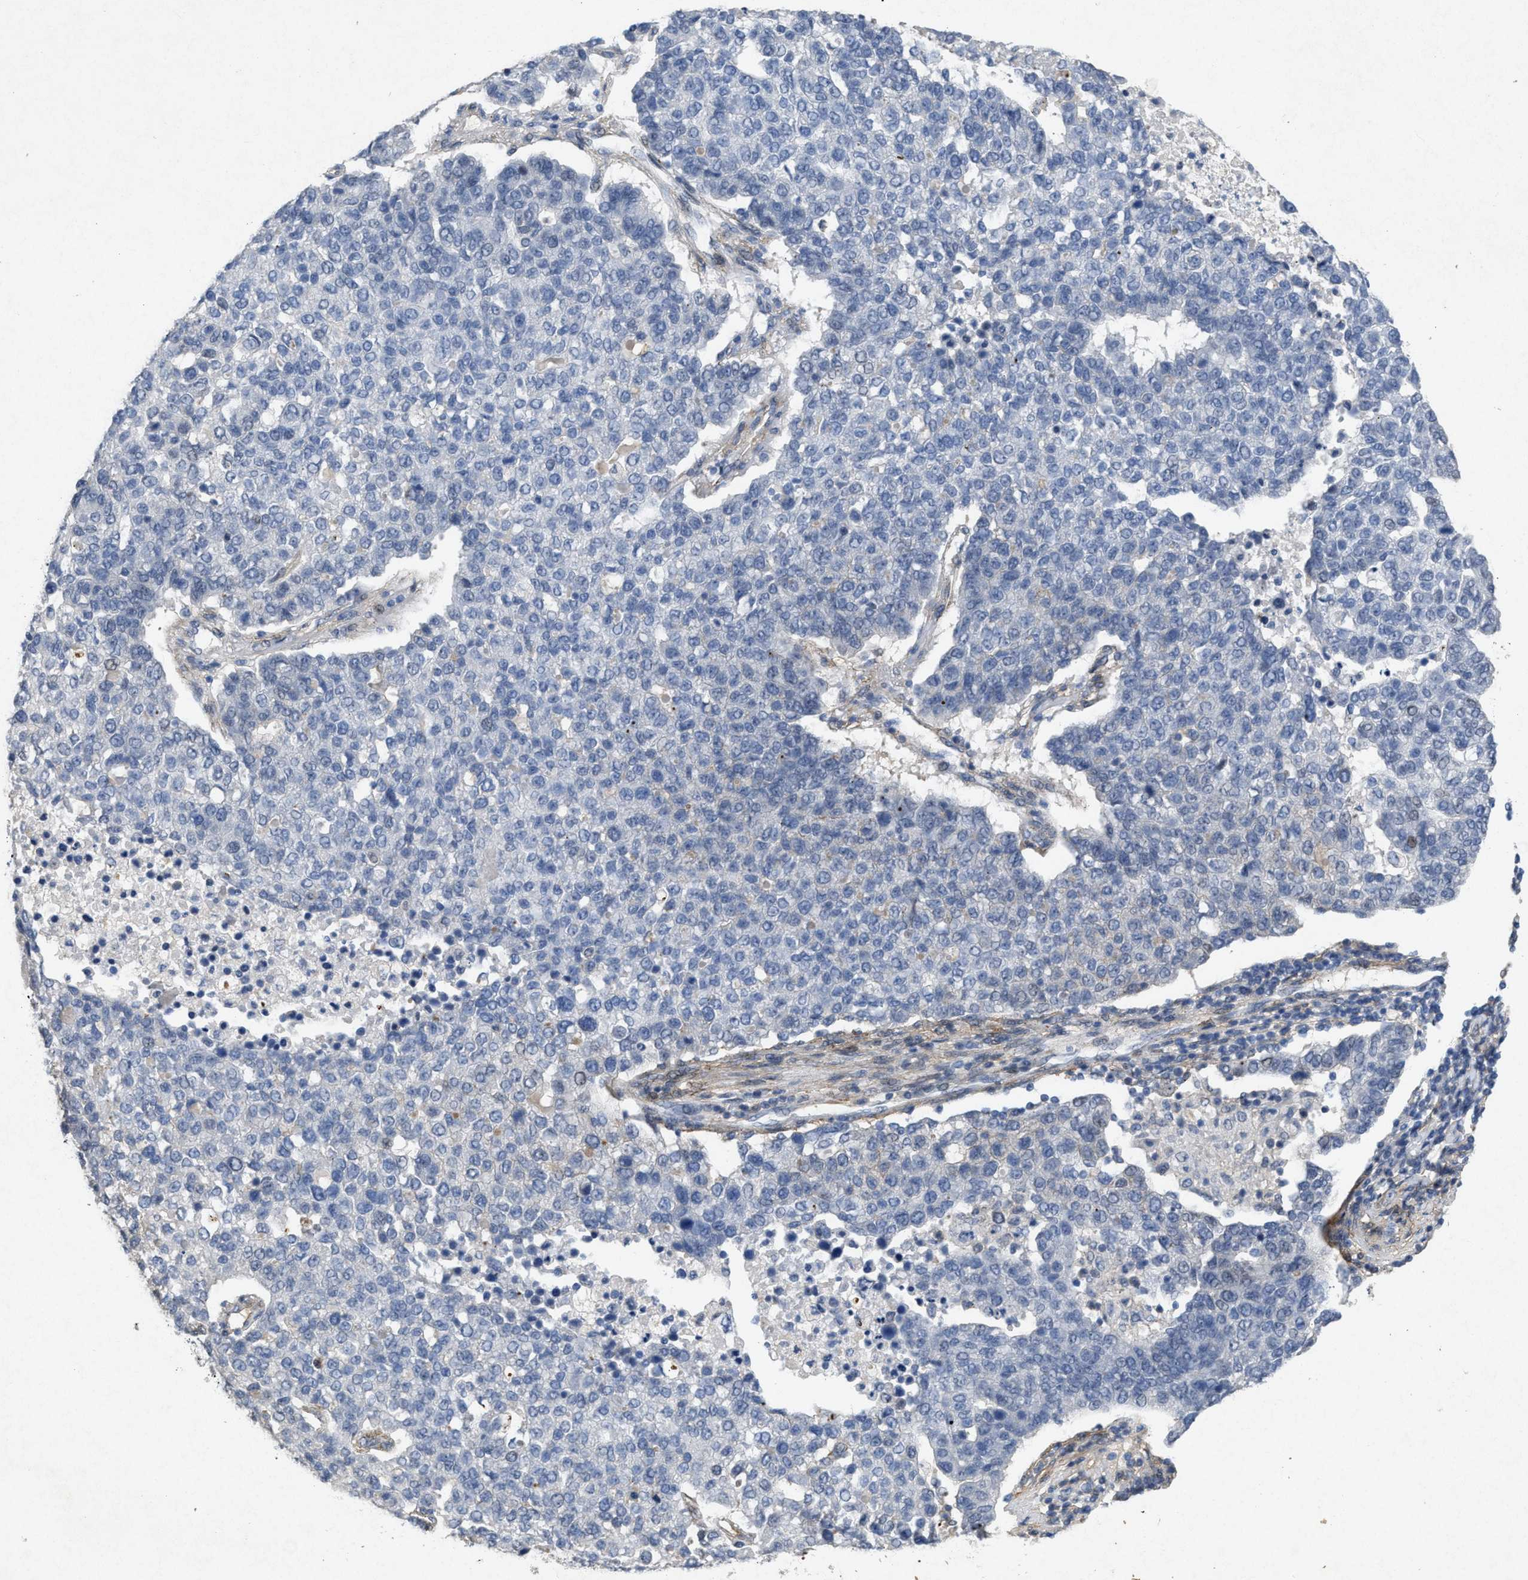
{"staining": {"intensity": "negative", "quantity": "none", "location": "none"}, "tissue": "pancreatic cancer", "cell_type": "Tumor cells", "image_type": "cancer", "snomed": [{"axis": "morphology", "description": "Adenocarcinoma, NOS"}, {"axis": "topography", "description": "Pancreas"}], "caption": "An IHC histopathology image of pancreatic cancer (adenocarcinoma) is shown. There is no staining in tumor cells of pancreatic cancer (adenocarcinoma).", "gene": "PDGFRA", "patient": {"sex": "female", "age": 61}}